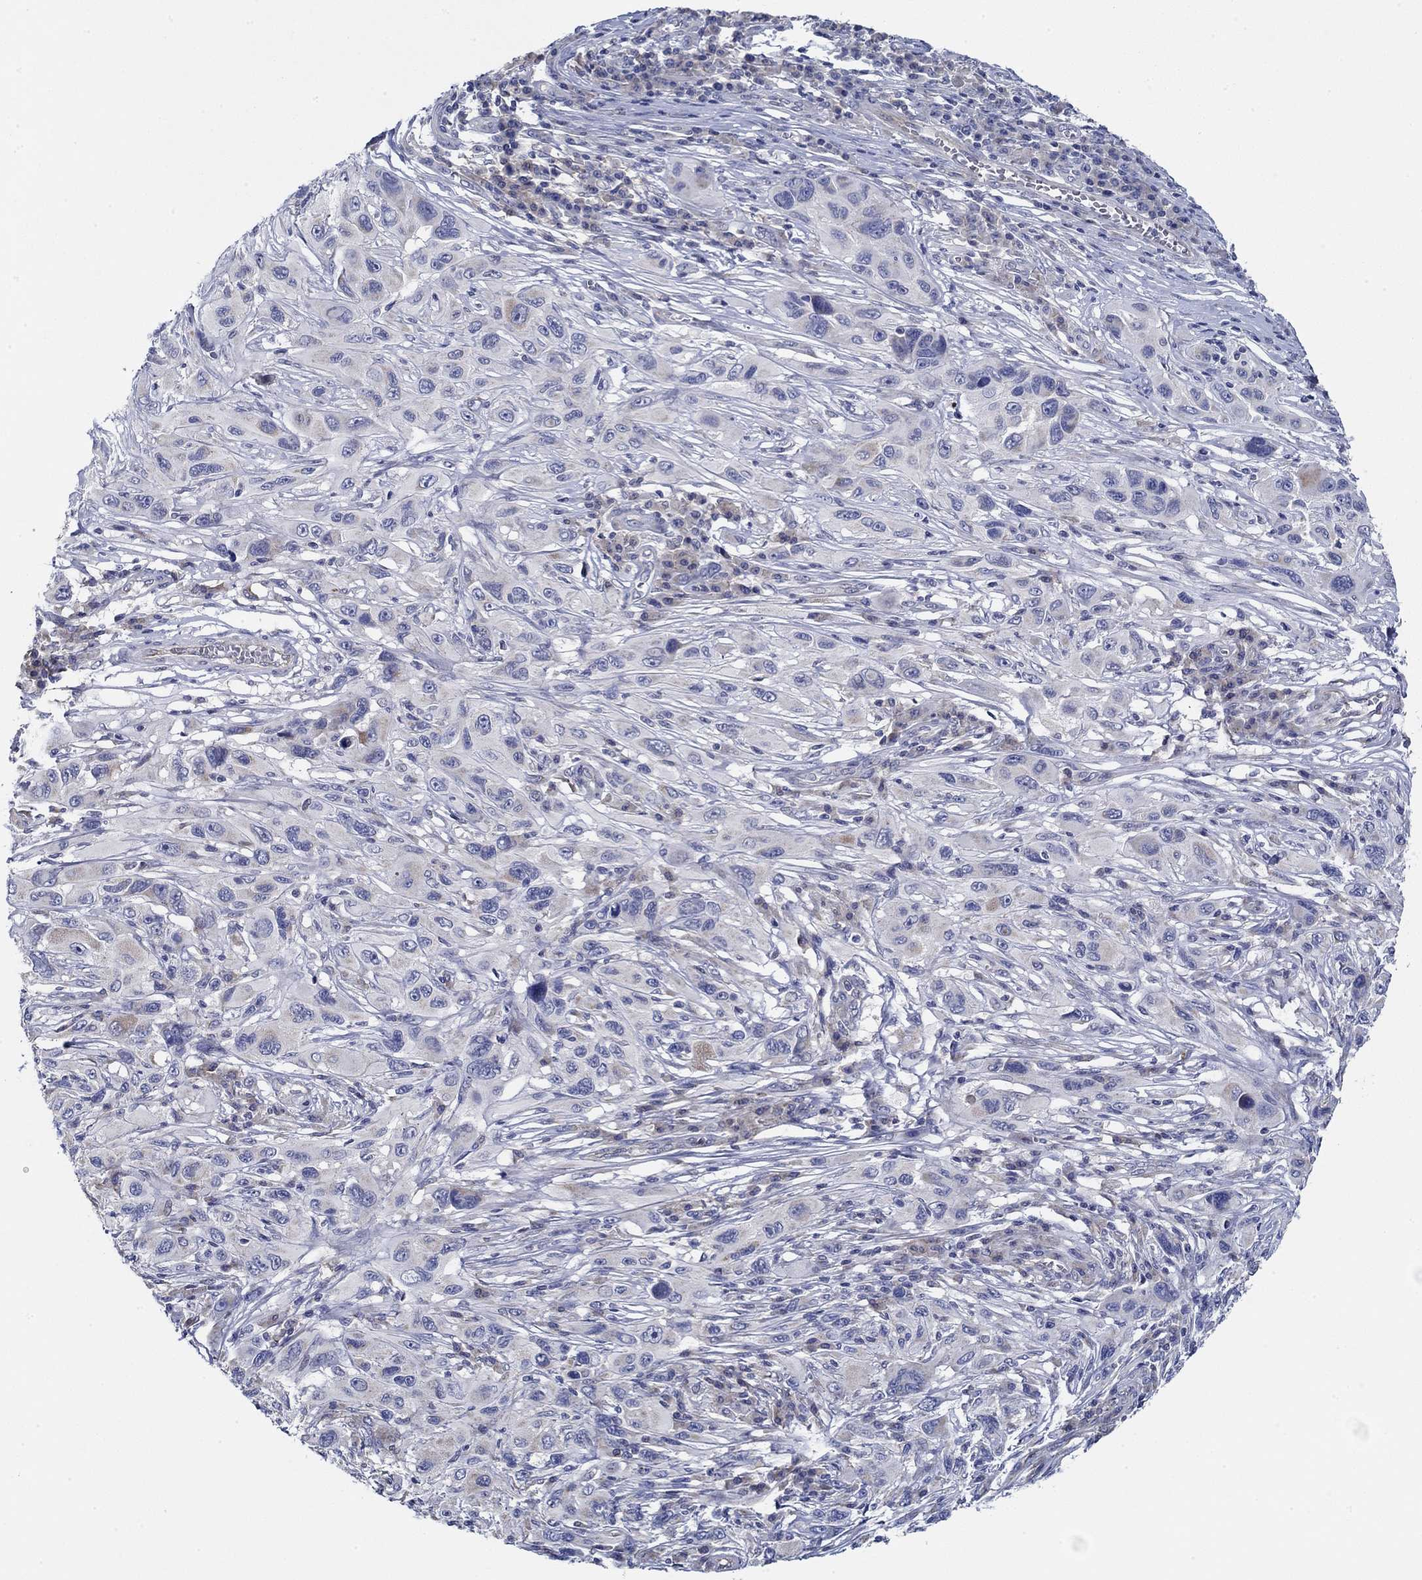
{"staining": {"intensity": "negative", "quantity": "none", "location": "none"}, "tissue": "melanoma", "cell_type": "Tumor cells", "image_type": "cancer", "snomed": [{"axis": "morphology", "description": "Malignant melanoma, NOS"}, {"axis": "topography", "description": "Skin"}], "caption": "Tumor cells show no significant protein positivity in malignant melanoma. (Stains: DAB (3,3'-diaminobenzidine) IHC with hematoxylin counter stain, Microscopy: brightfield microscopy at high magnification).", "gene": "CFAP61", "patient": {"sex": "male", "age": 53}}